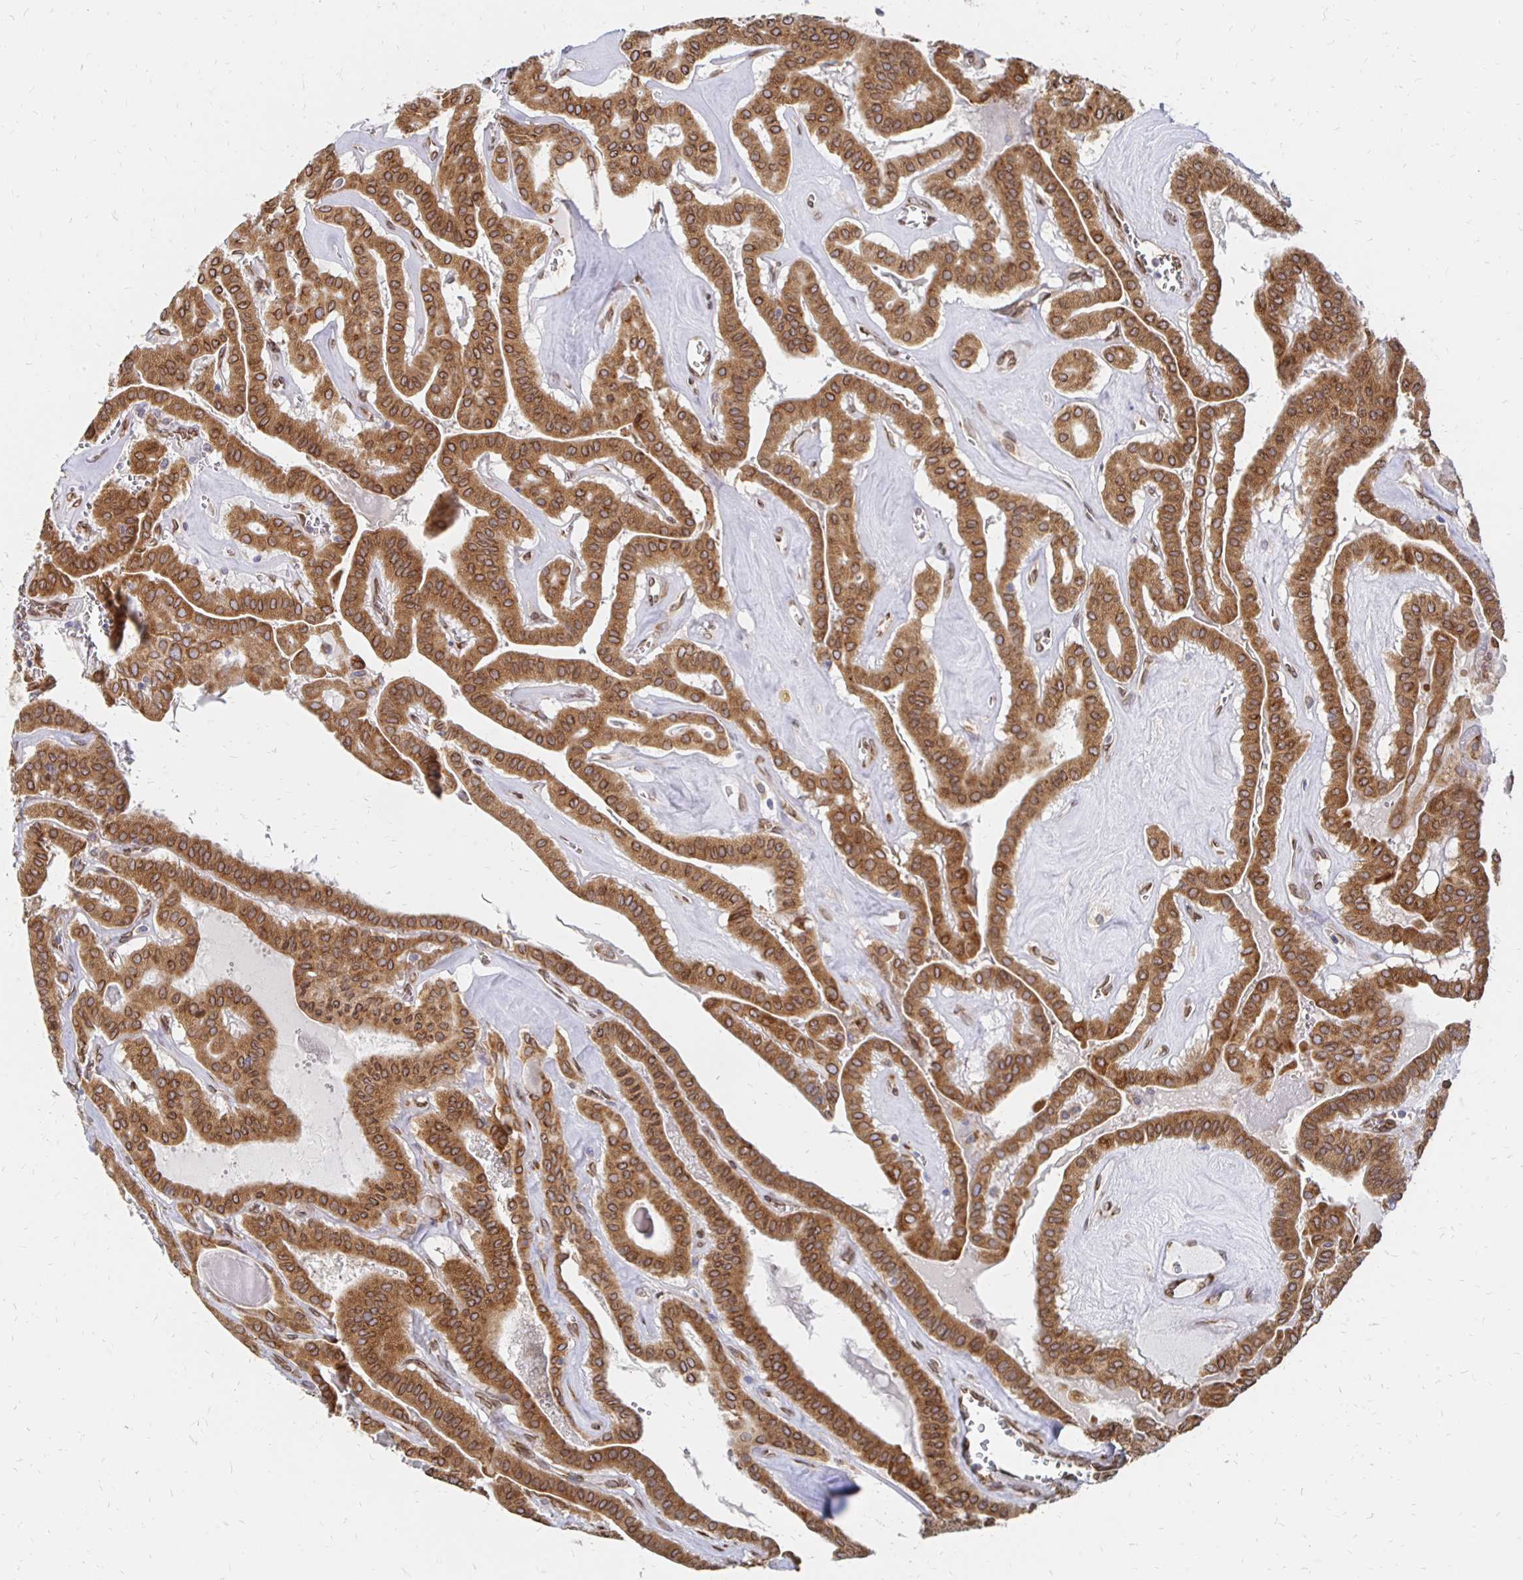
{"staining": {"intensity": "moderate", "quantity": ">75%", "location": "cytoplasmic/membranous,nuclear"}, "tissue": "thyroid cancer", "cell_type": "Tumor cells", "image_type": "cancer", "snomed": [{"axis": "morphology", "description": "Papillary adenocarcinoma, NOS"}, {"axis": "topography", "description": "Thyroid gland"}], "caption": "An IHC photomicrograph of neoplastic tissue is shown. Protein staining in brown highlights moderate cytoplasmic/membranous and nuclear positivity in thyroid cancer within tumor cells. The staining is performed using DAB brown chromogen to label protein expression. The nuclei are counter-stained blue using hematoxylin.", "gene": "PELI3", "patient": {"sex": "male", "age": 52}}